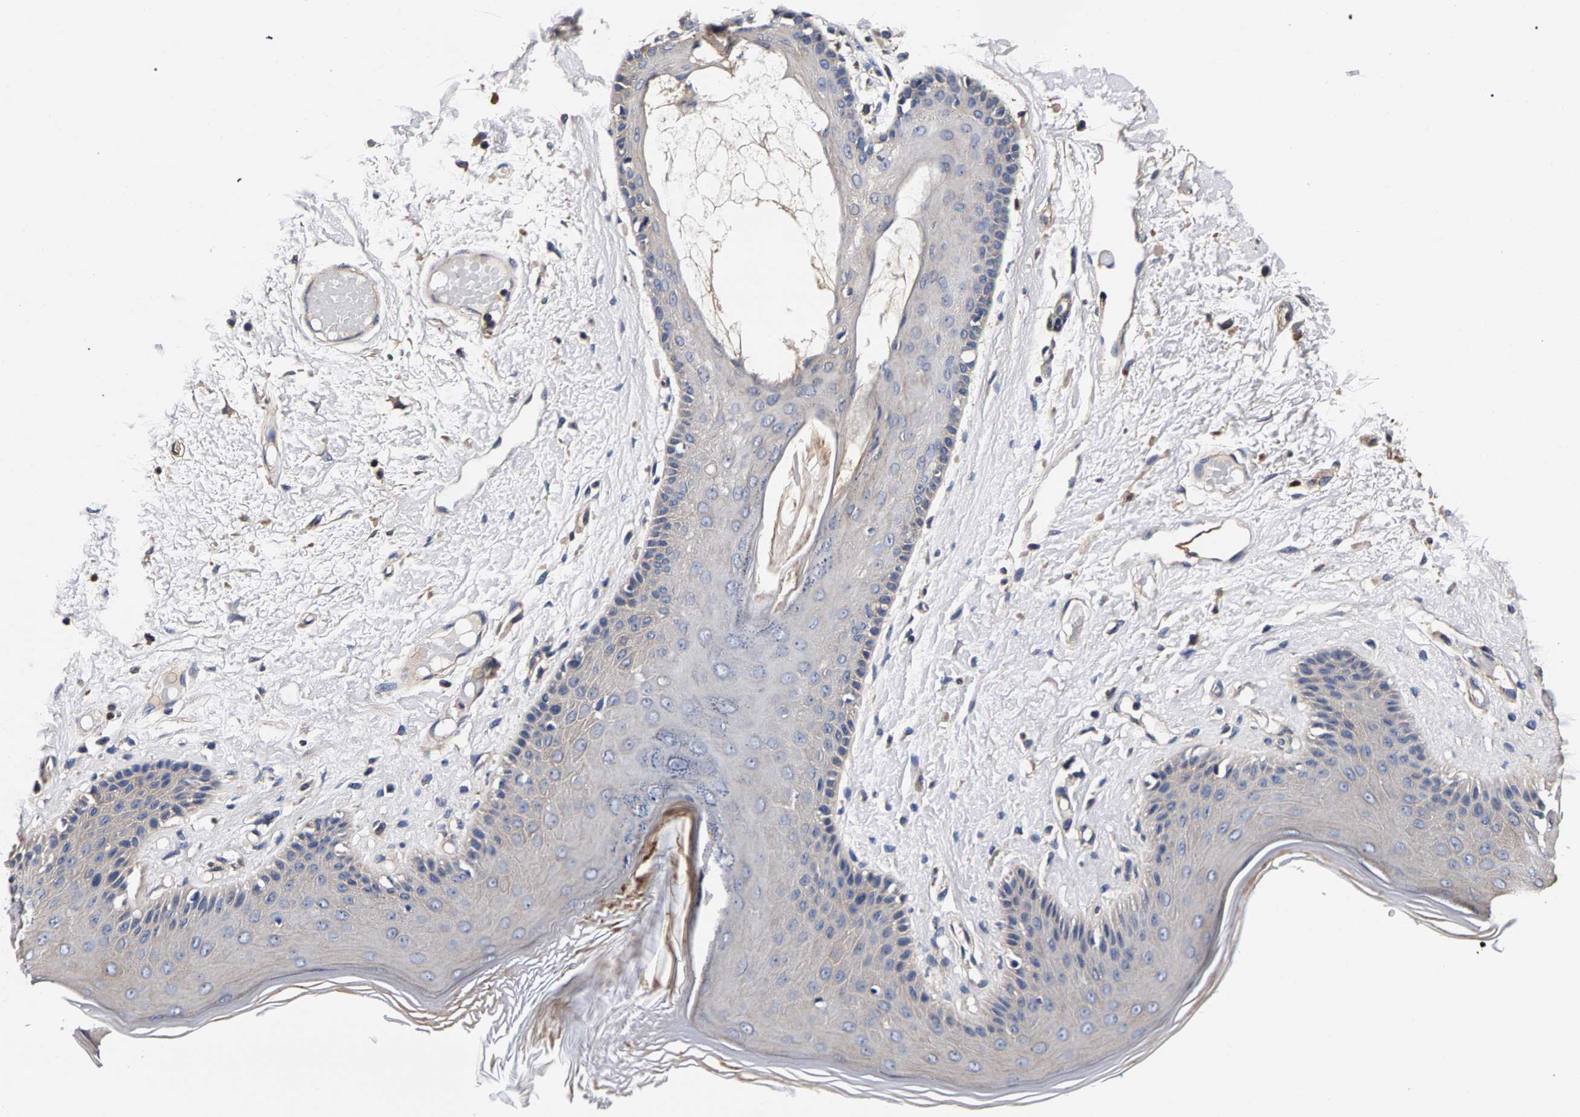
{"staining": {"intensity": "negative", "quantity": "none", "location": "none"}, "tissue": "skin", "cell_type": "Epidermal cells", "image_type": "normal", "snomed": [{"axis": "morphology", "description": "Normal tissue, NOS"}, {"axis": "topography", "description": "Vulva"}], "caption": "This is an immunohistochemistry (IHC) histopathology image of benign human skin. There is no expression in epidermal cells.", "gene": "MARCHF7", "patient": {"sex": "female", "age": 73}}